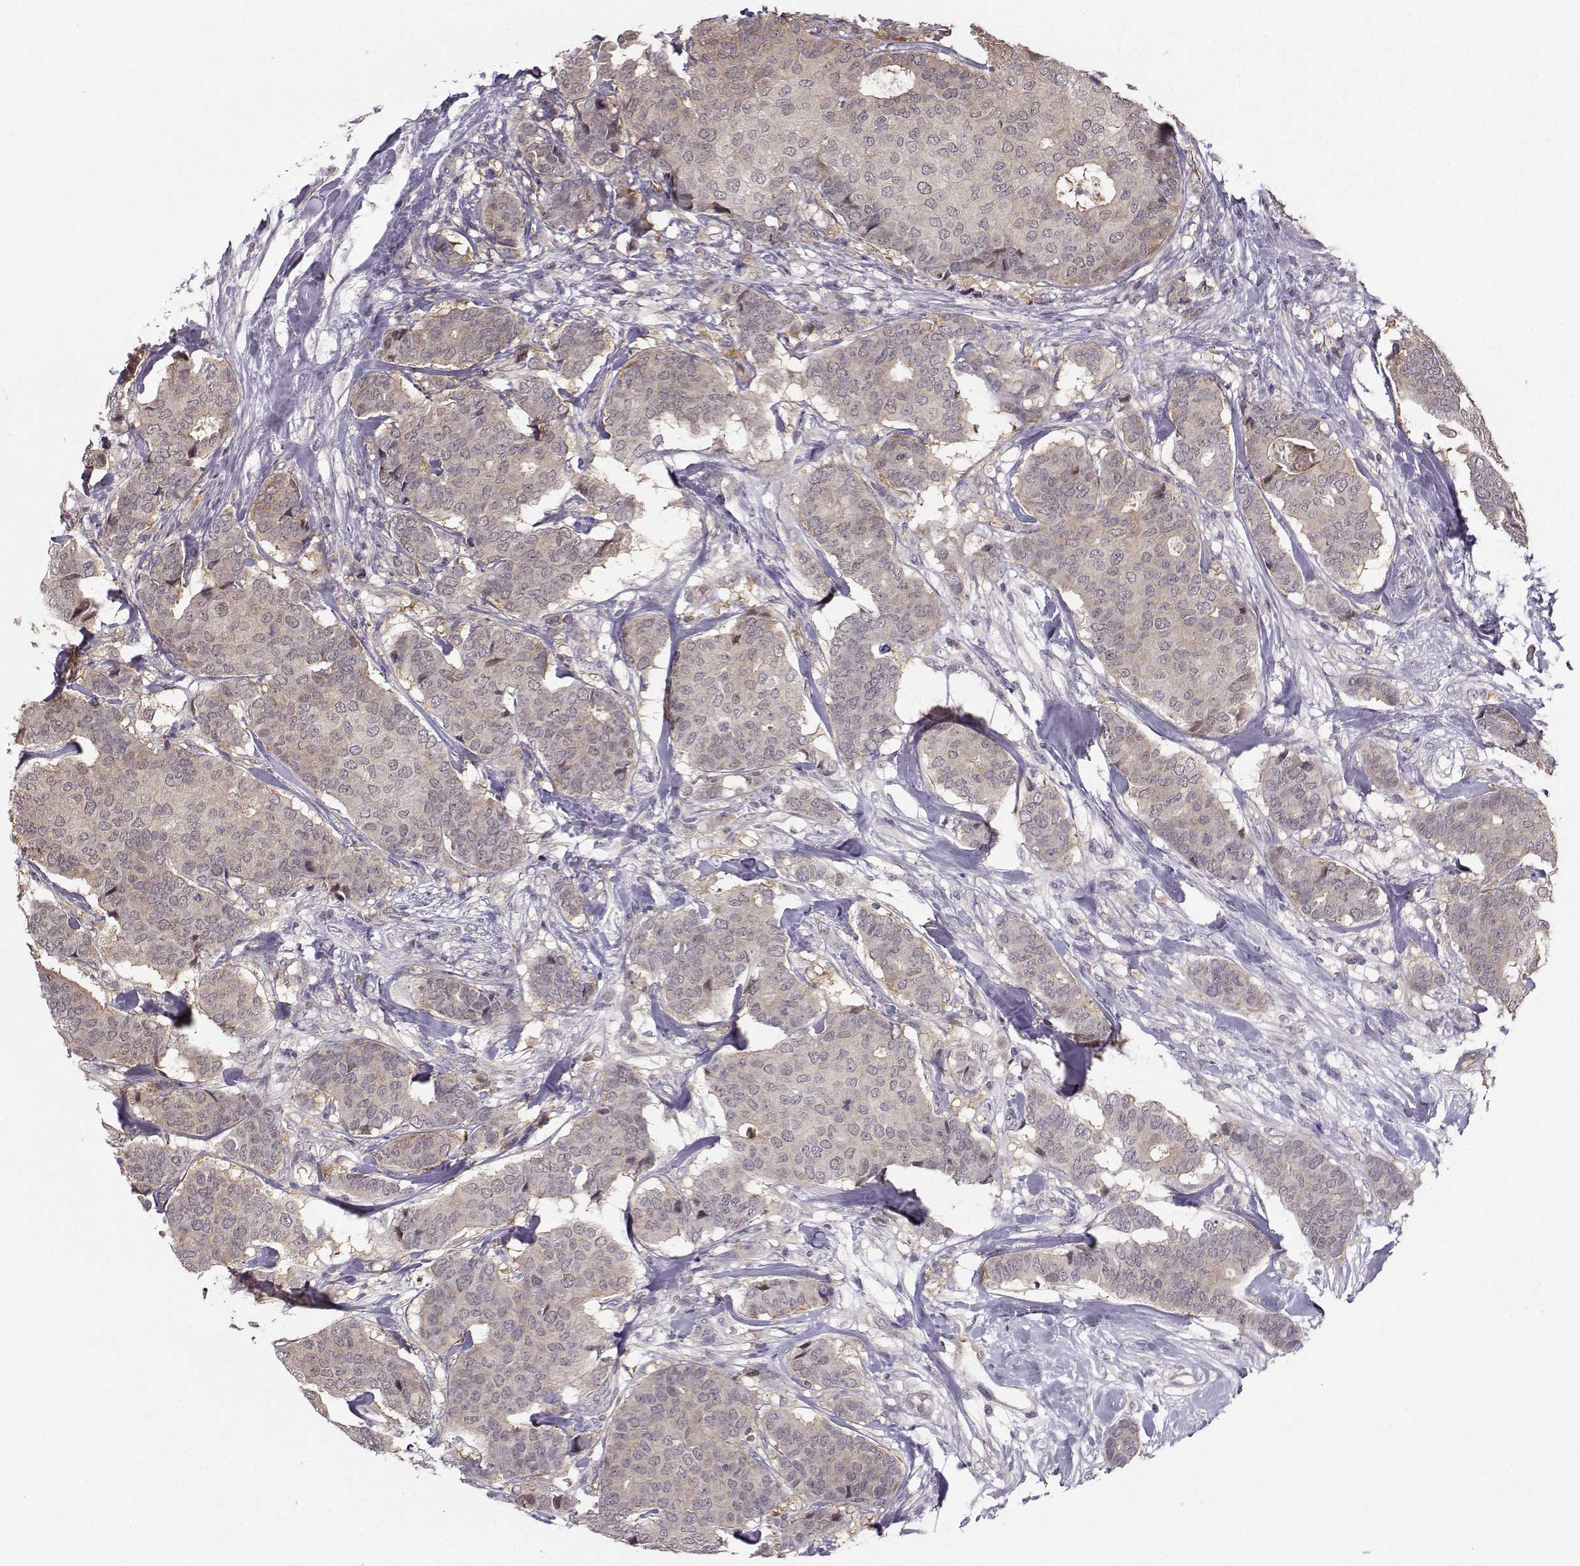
{"staining": {"intensity": "negative", "quantity": "none", "location": "none"}, "tissue": "breast cancer", "cell_type": "Tumor cells", "image_type": "cancer", "snomed": [{"axis": "morphology", "description": "Duct carcinoma"}, {"axis": "topography", "description": "Breast"}], "caption": "Human infiltrating ductal carcinoma (breast) stained for a protein using IHC demonstrates no staining in tumor cells.", "gene": "PKP2", "patient": {"sex": "female", "age": 75}}